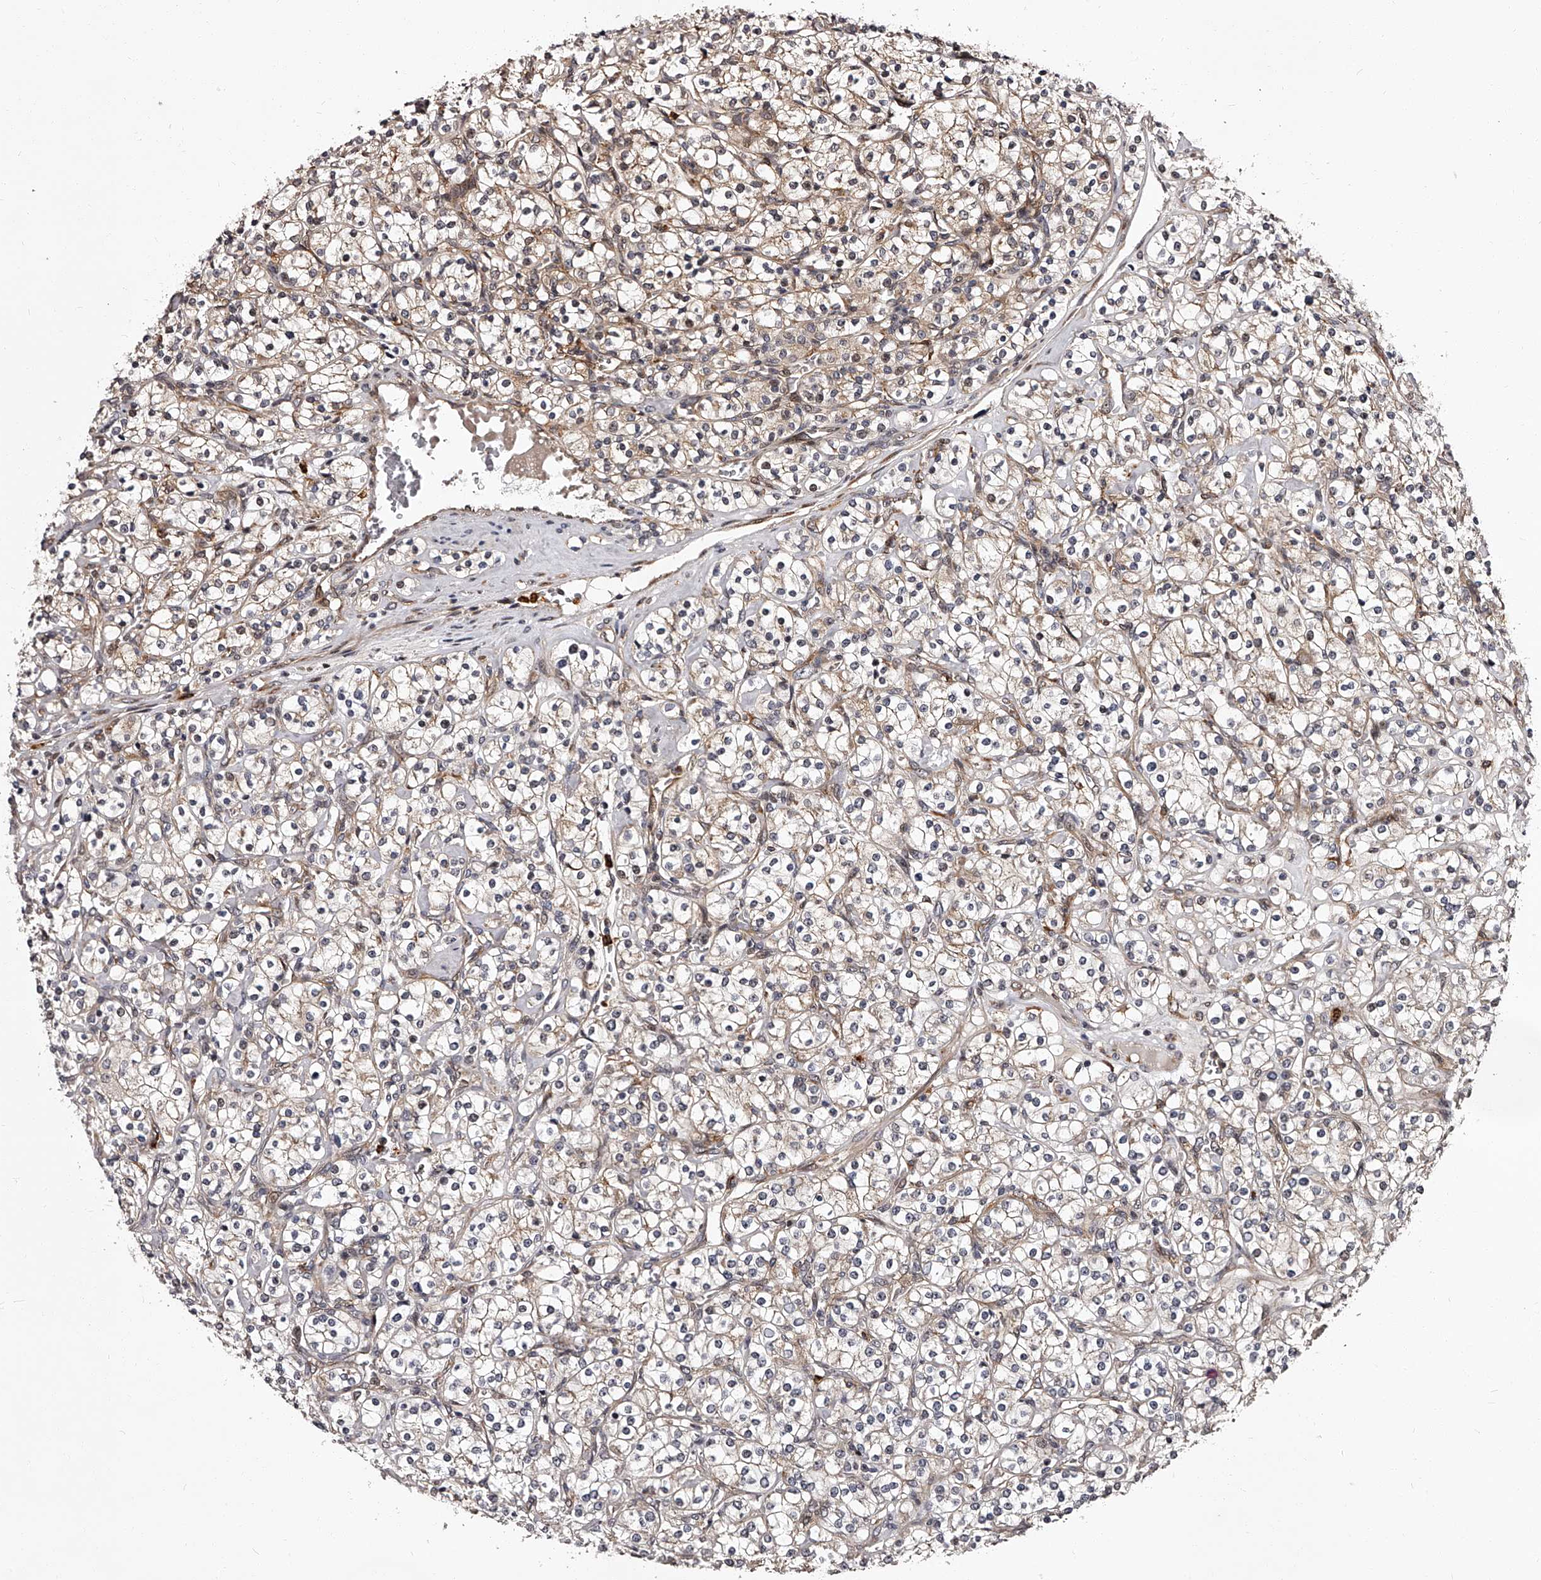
{"staining": {"intensity": "weak", "quantity": "25%-75%", "location": "cytoplasmic/membranous"}, "tissue": "renal cancer", "cell_type": "Tumor cells", "image_type": "cancer", "snomed": [{"axis": "morphology", "description": "Adenocarcinoma, NOS"}, {"axis": "topography", "description": "Kidney"}], "caption": "This is an image of immunohistochemistry (IHC) staining of adenocarcinoma (renal), which shows weak positivity in the cytoplasmic/membranous of tumor cells.", "gene": "RSC1A1", "patient": {"sex": "male", "age": 77}}